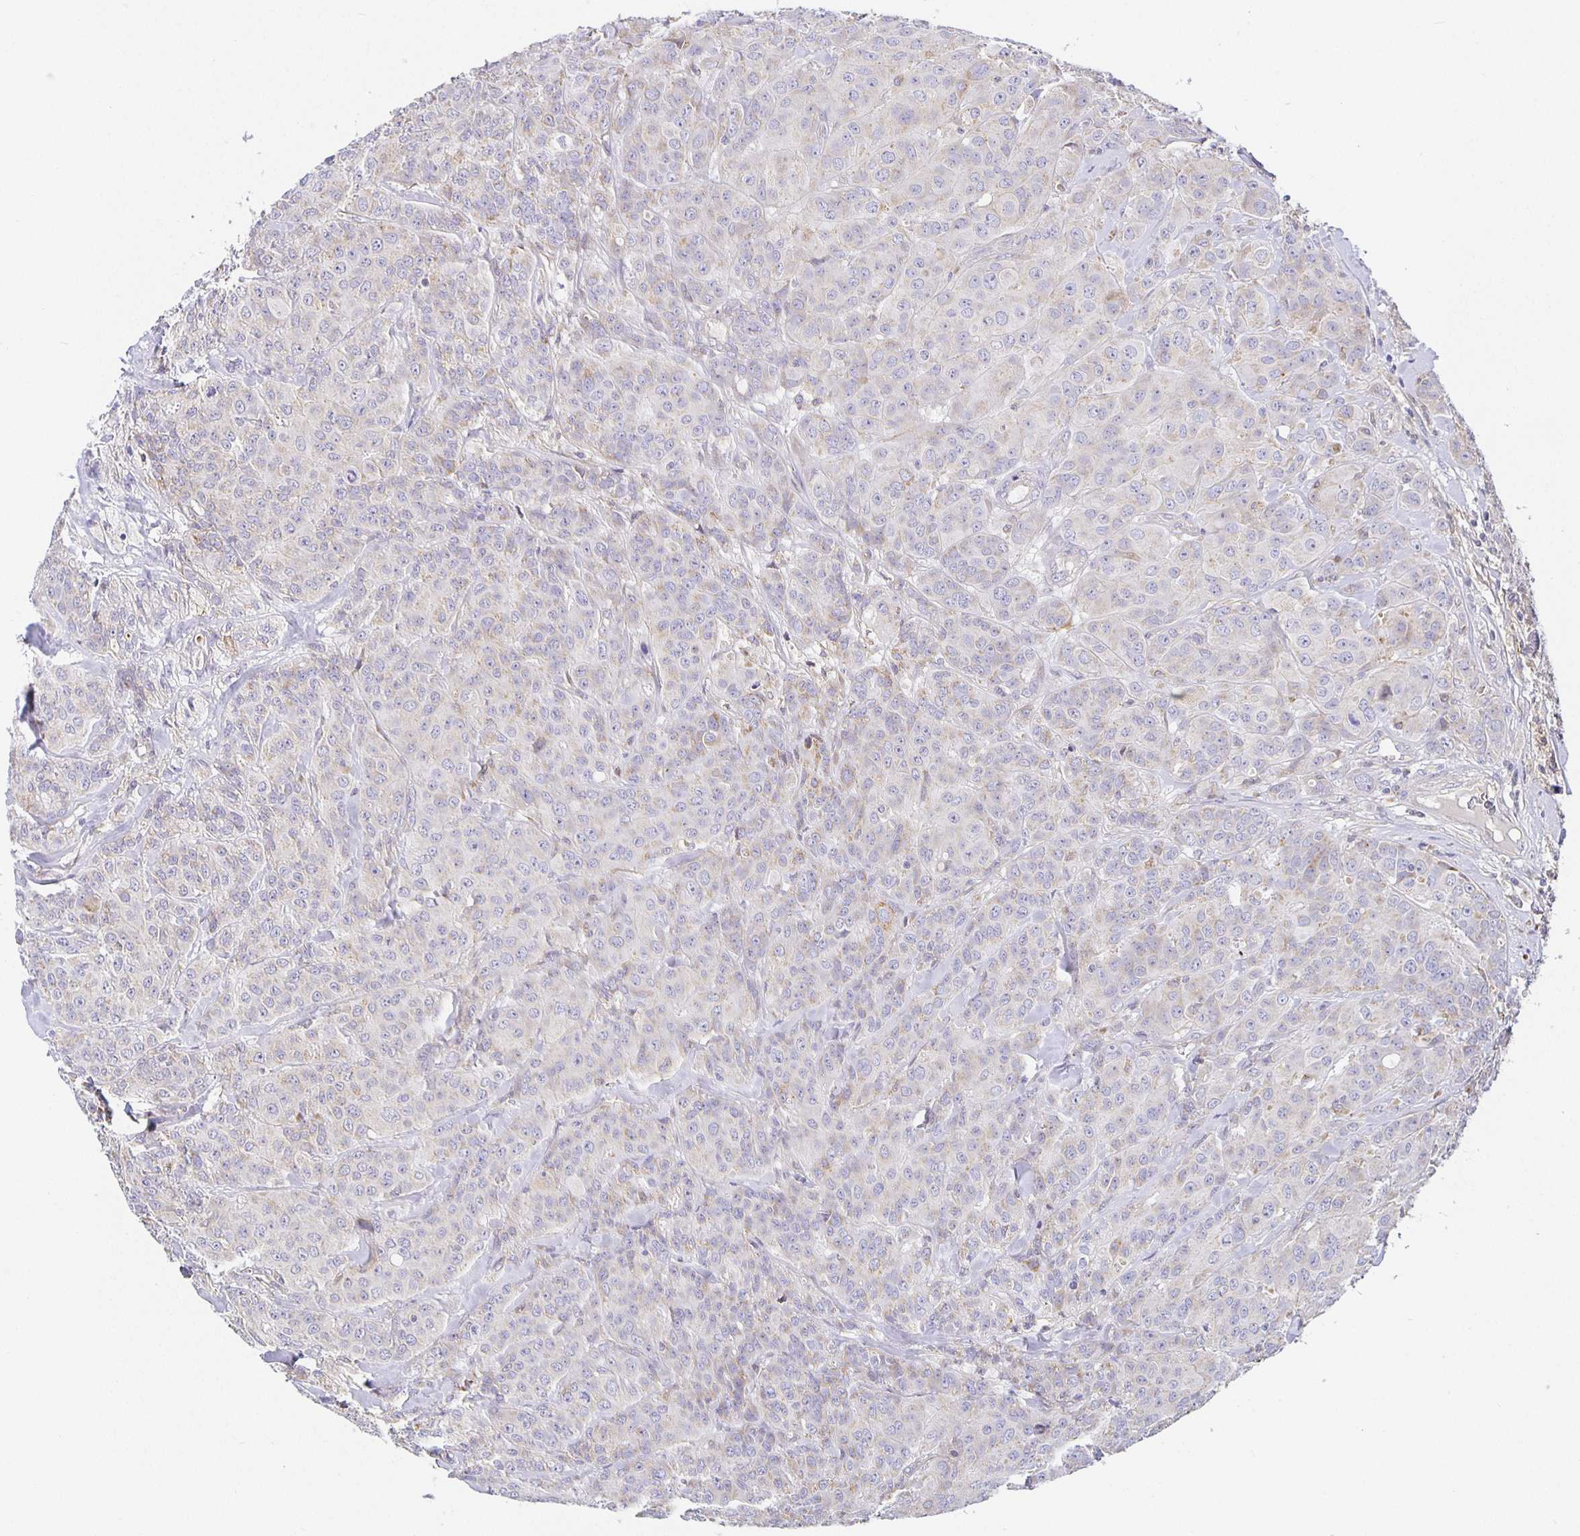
{"staining": {"intensity": "negative", "quantity": "none", "location": "none"}, "tissue": "breast cancer", "cell_type": "Tumor cells", "image_type": "cancer", "snomed": [{"axis": "morphology", "description": "Normal tissue, NOS"}, {"axis": "morphology", "description": "Duct carcinoma"}, {"axis": "topography", "description": "Breast"}], "caption": "This is a micrograph of IHC staining of breast cancer (infiltrating ductal carcinoma), which shows no expression in tumor cells.", "gene": "FLRT3", "patient": {"sex": "female", "age": 43}}